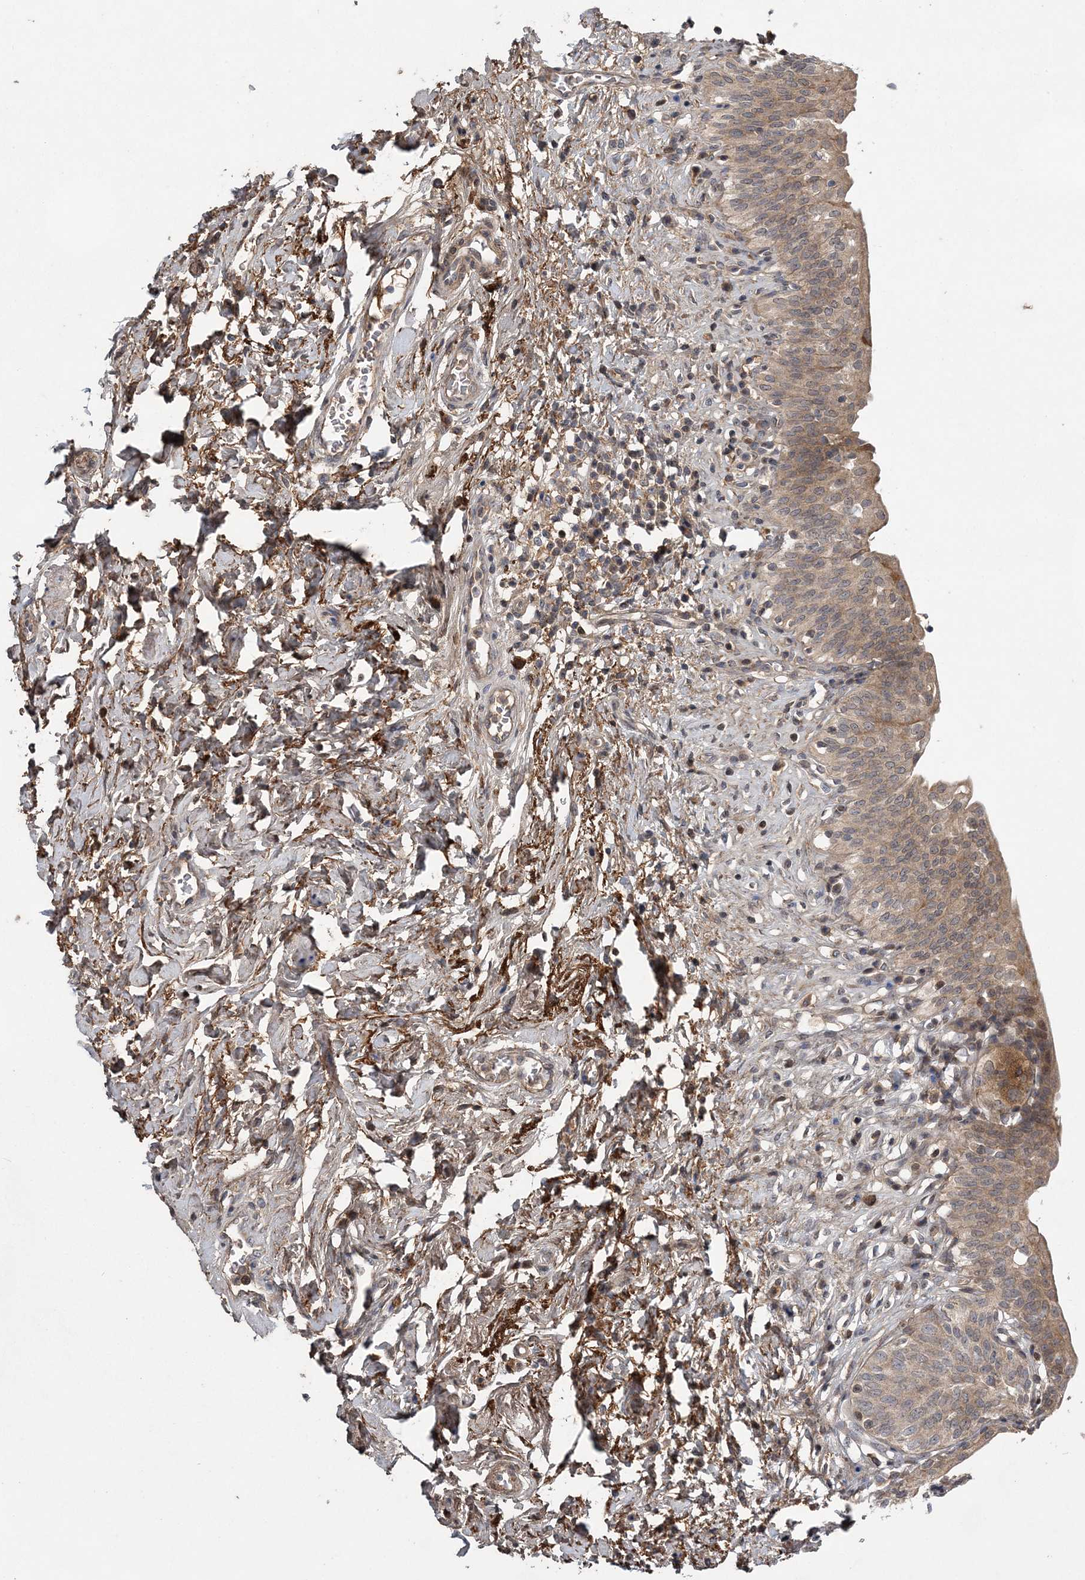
{"staining": {"intensity": "moderate", "quantity": ">75%", "location": "cytoplasmic/membranous"}, "tissue": "urinary bladder", "cell_type": "Urothelial cells", "image_type": "normal", "snomed": [{"axis": "morphology", "description": "Normal tissue, NOS"}, {"axis": "topography", "description": "Urinary bladder"}], "caption": "Moderate cytoplasmic/membranous expression is seen in approximately >75% of urothelial cells in unremarkable urinary bladder. The protein of interest is stained brown, and the nuclei are stained in blue (DAB (3,3'-diaminobenzidine) IHC with brightfield microscopy, high magnification).", "gene": "HMGCS1", "patient": {"sex": "male", "age": 83}}